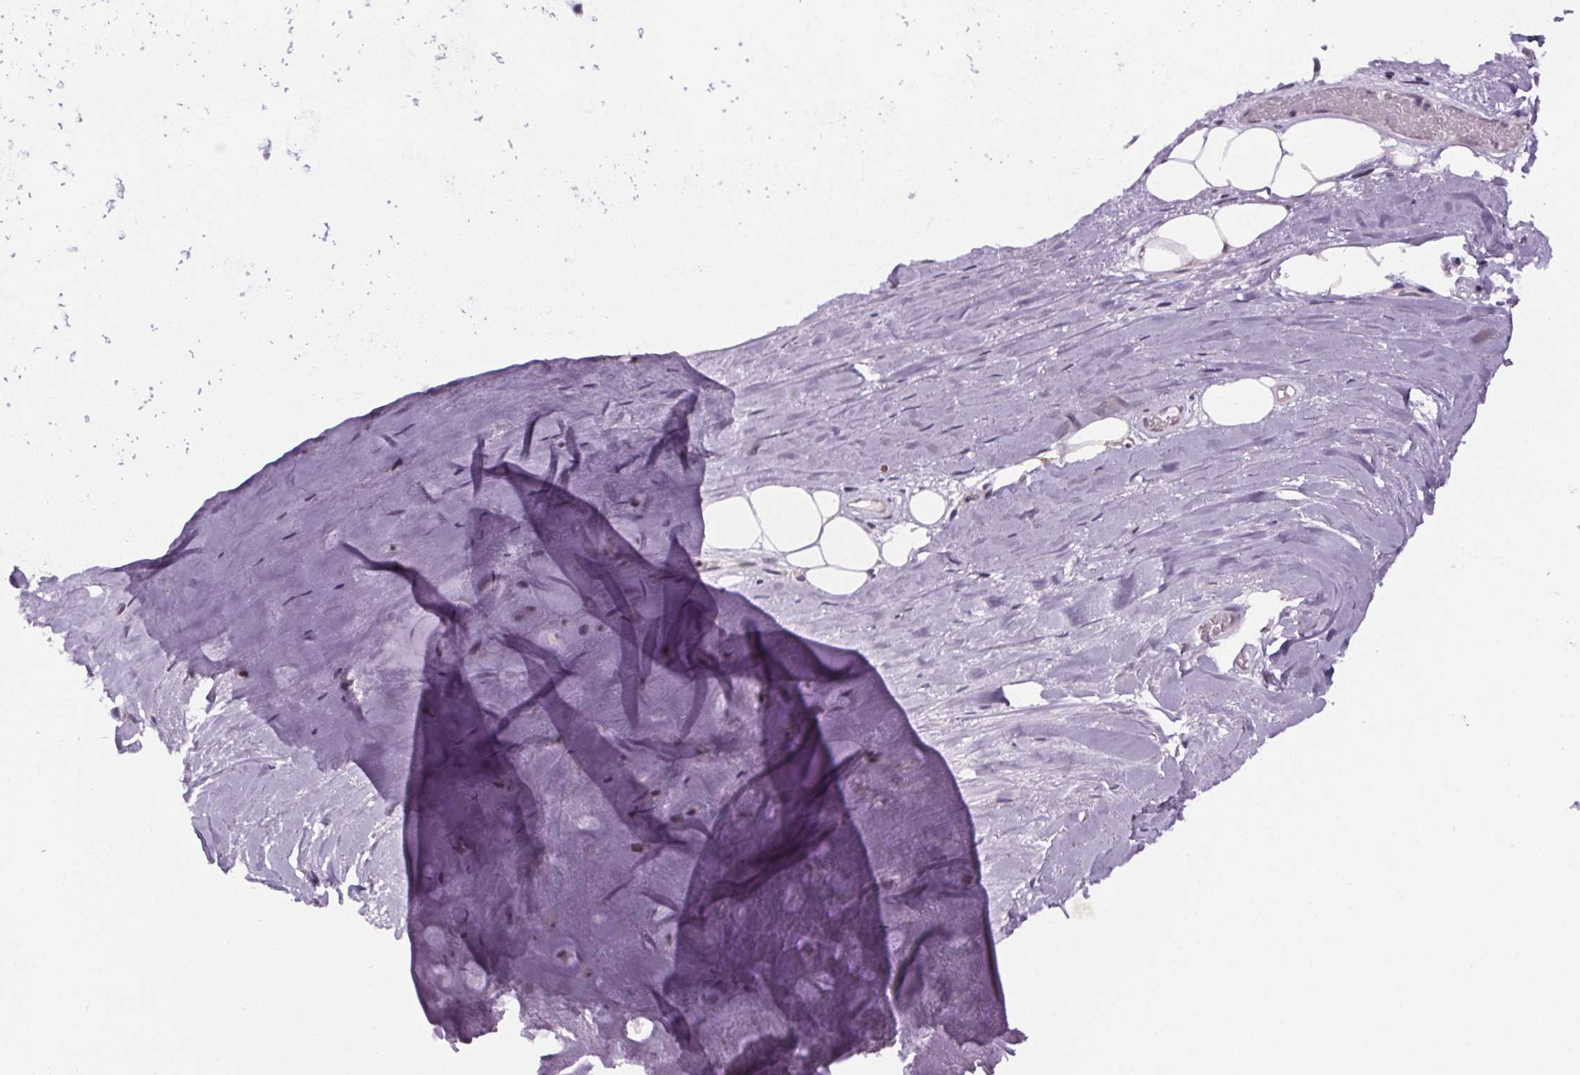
{"staining": {"intensity": "negative", "quantity": "none", "location": "none"}, "tissue": "adipose tissue", "cell_type": "Adipocytes", "image_type": "normal", "snomed": [{"axis": "morphology", "description": "Normal tissue, NOS"}, {"axis": "topography", "description": "Cartilage tissue"}], "caption": "Immunohistochemistry (IHC) of normal human adipose tissue shows no positivity in adipocytes. (Stains: DAB (3,3'-diaminobenzidine) immunohistochemistry with hematoxylin counter stain, Microscopy: brightfield microscopy at high magnification).", "gene": "TTC12", "patient": {"sex": "male", "age": 57}}